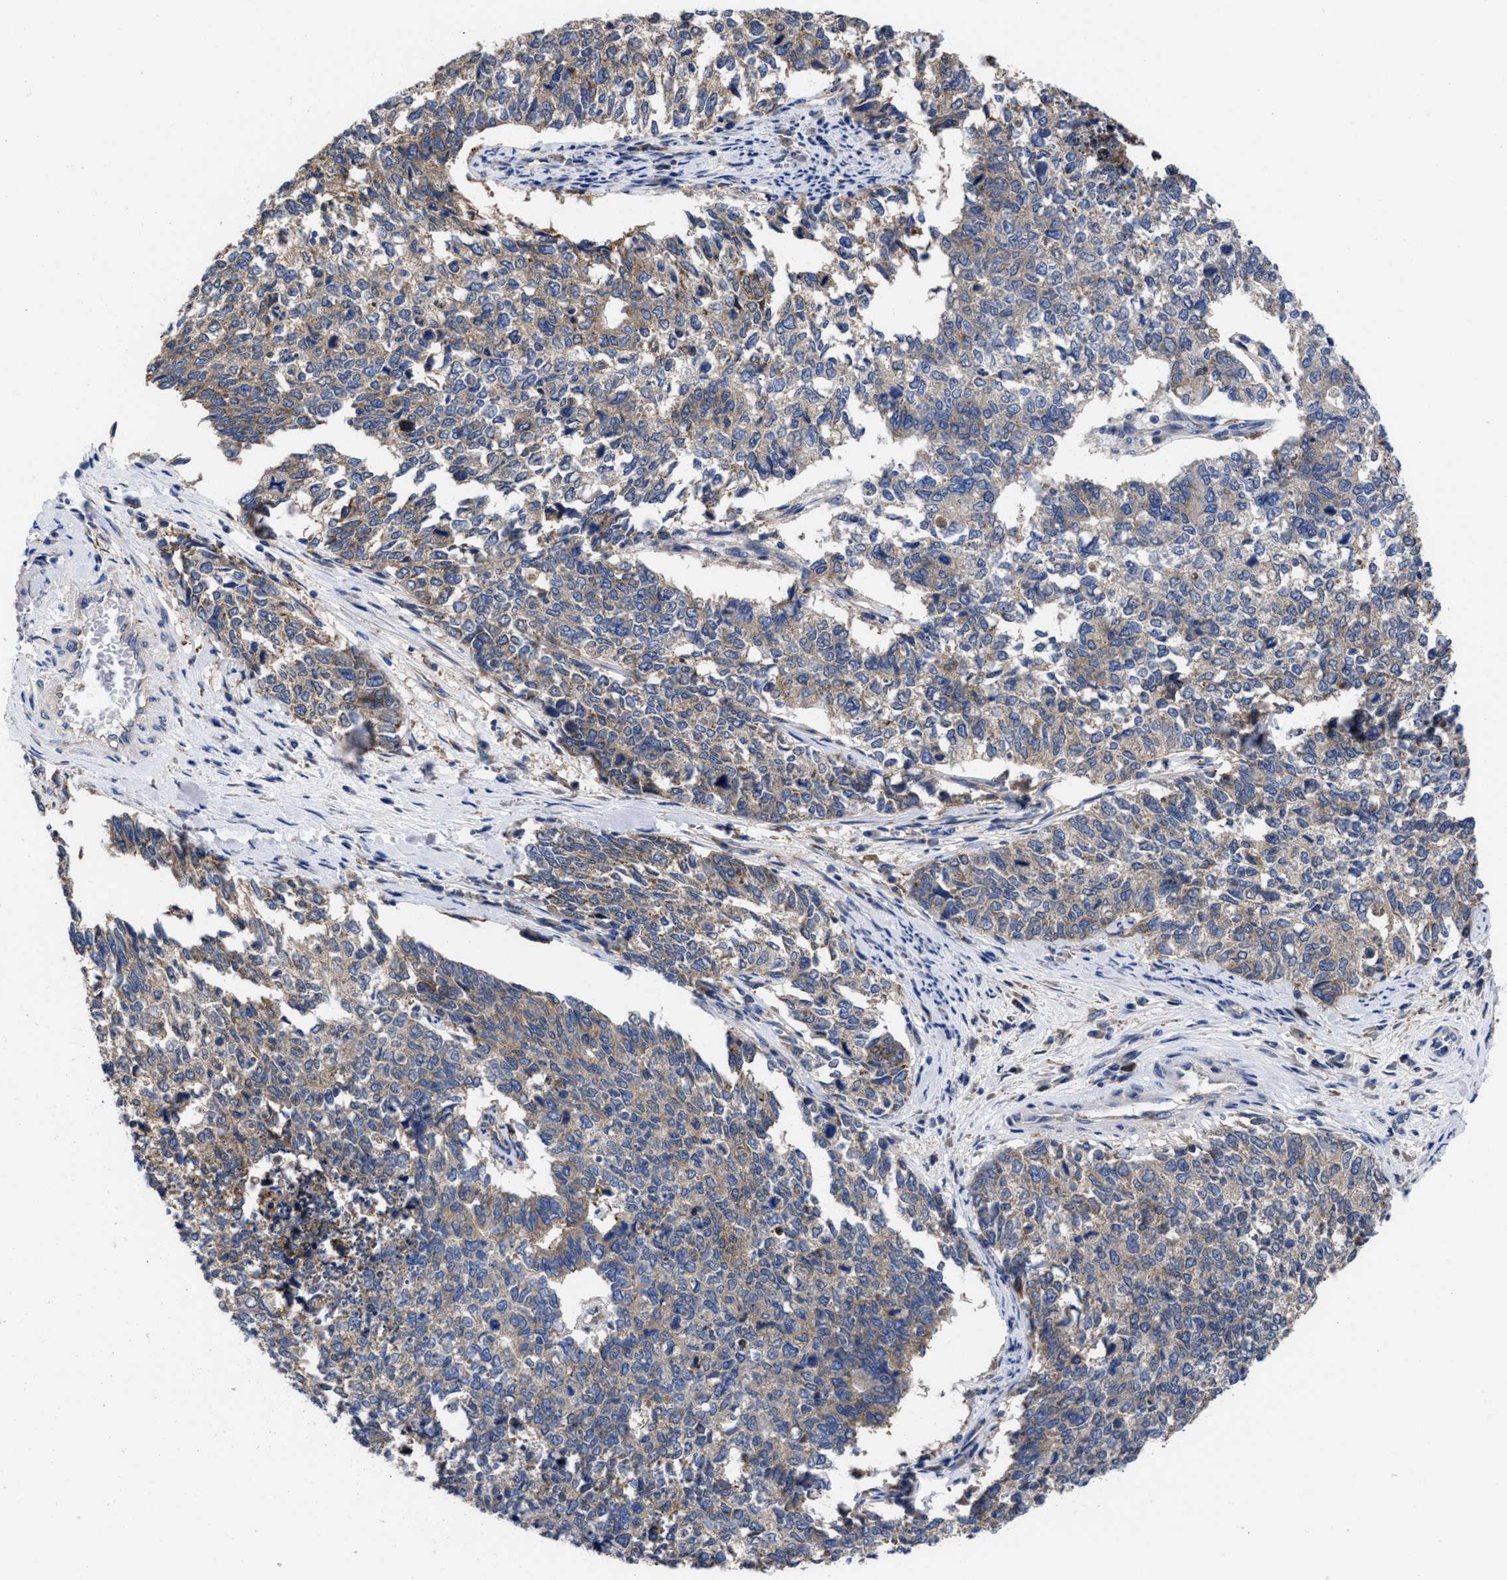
{"staining": {"intensity": "weak", "quantity": ">75%", "location": "cytoplasmic/membranous"}, "tissue": "cervical cancer", "cell_type": "Tumor cells", "image_type": "cancer", "snomed": [{"axis": "morphology", "description": "Squamous cell carcinoma, NOS"}, {"axis": "topography", "description": "Cervix"}], "caption": "Tumor cells demonstrate weak cytoplasmic/membranous expression in approximately >75% of cells in cervical cancer.", "gene": "TXNDC17", "patient": {"sex": "female", "age": 63}}